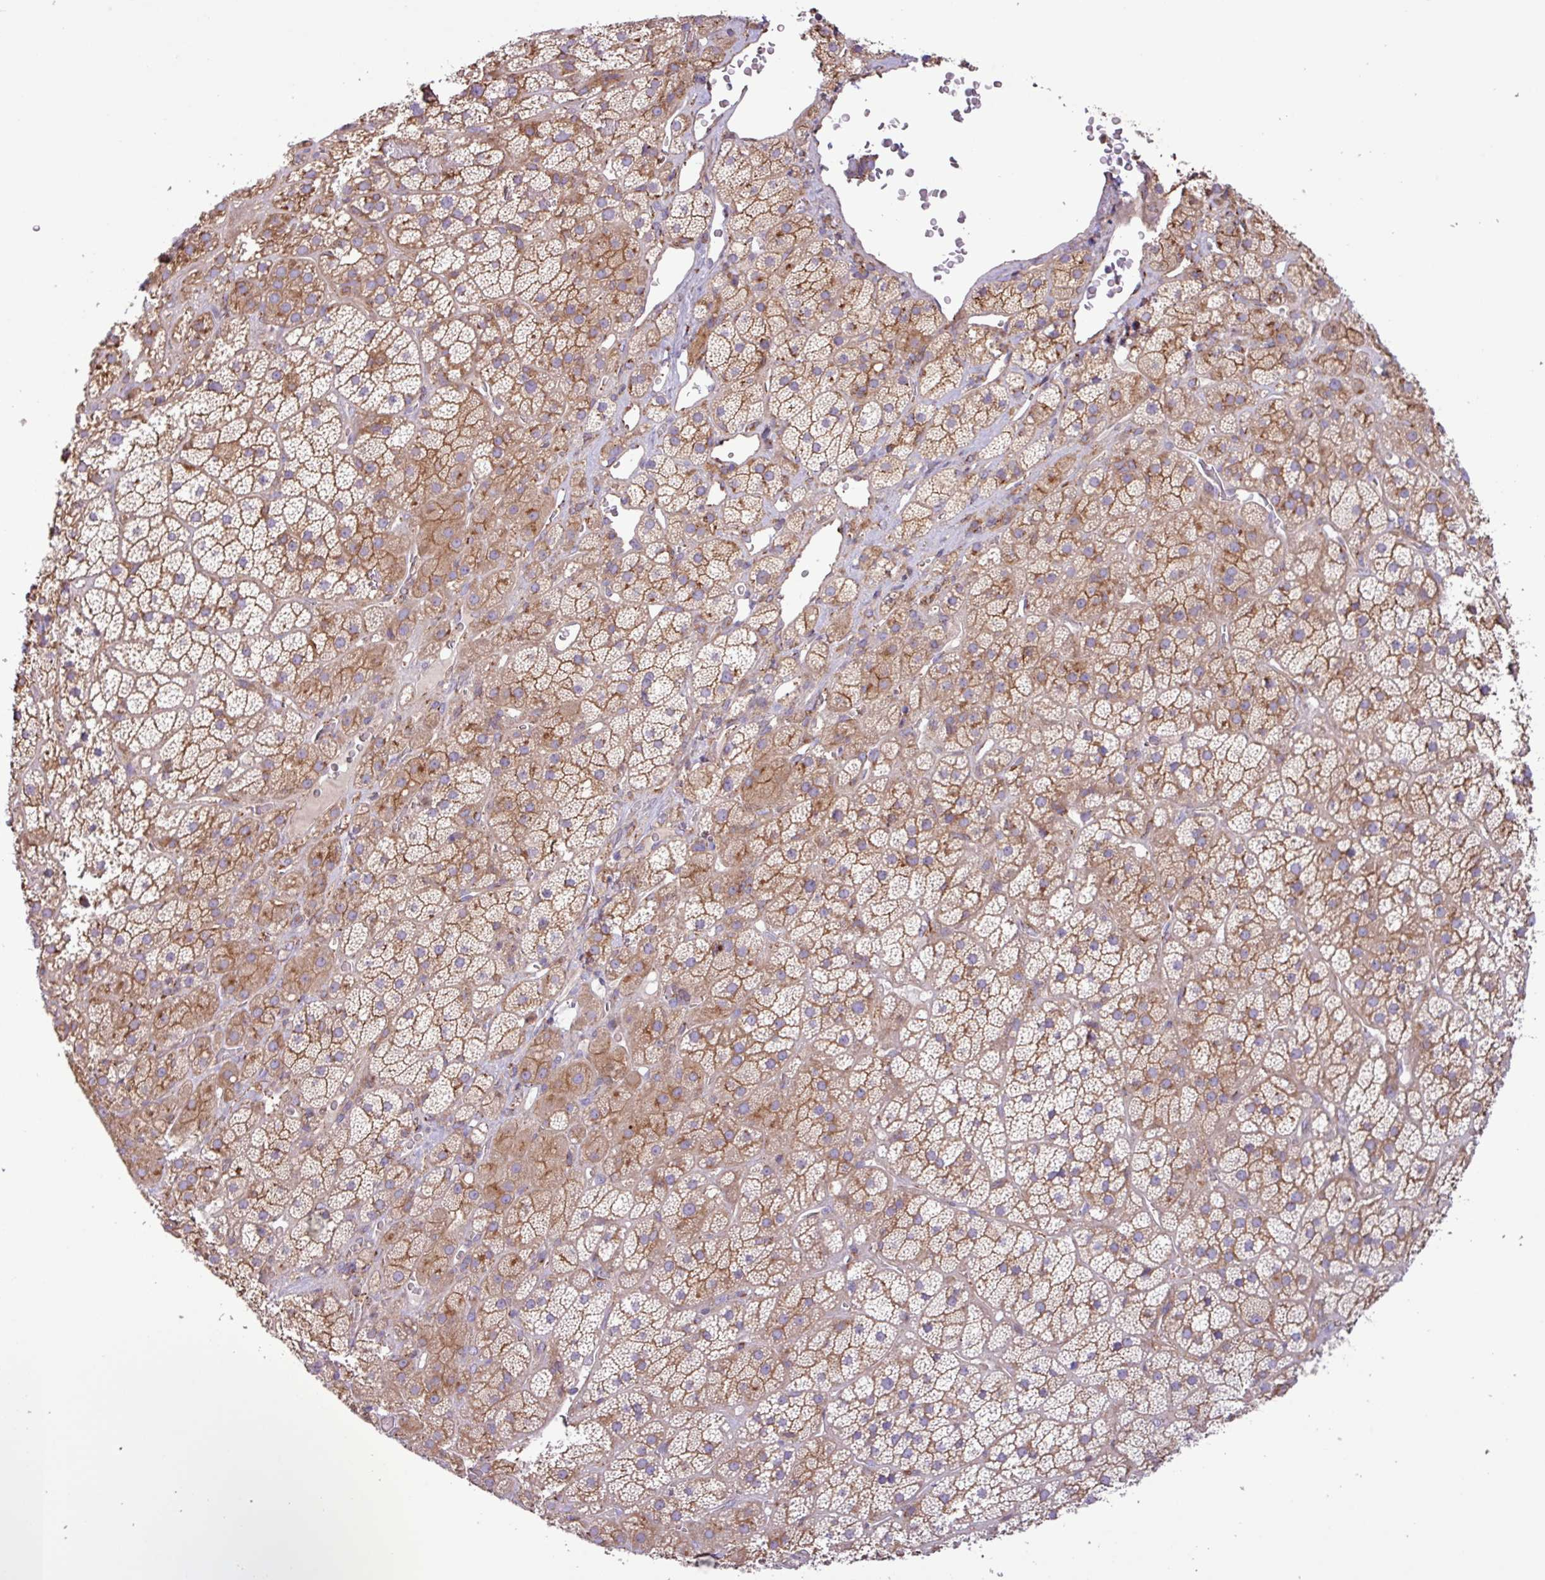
{"staining": {"intensity": "moderate", "quantity": "25%-75%", "location": "cytoplasmic/membranous"}, "tissue": "adrenal gland", "cell_type": "Glandular cells", "image_type": "normal", "snomed": [{"axis": "morphology", "description": "Normal tissue, NOS"}, {"axis": "topography", "description": "Adrenal gland"}], "caption": "Benign adrenal gland exhibits moderate cytoplasmic/membranous positivity in approximately 25%-75% of glandular cells, visualized by immunohistochemistry. Nuclei are stained in blue.", "gene": "RAB19", "patient": {"sex": "male", "age": 57}}